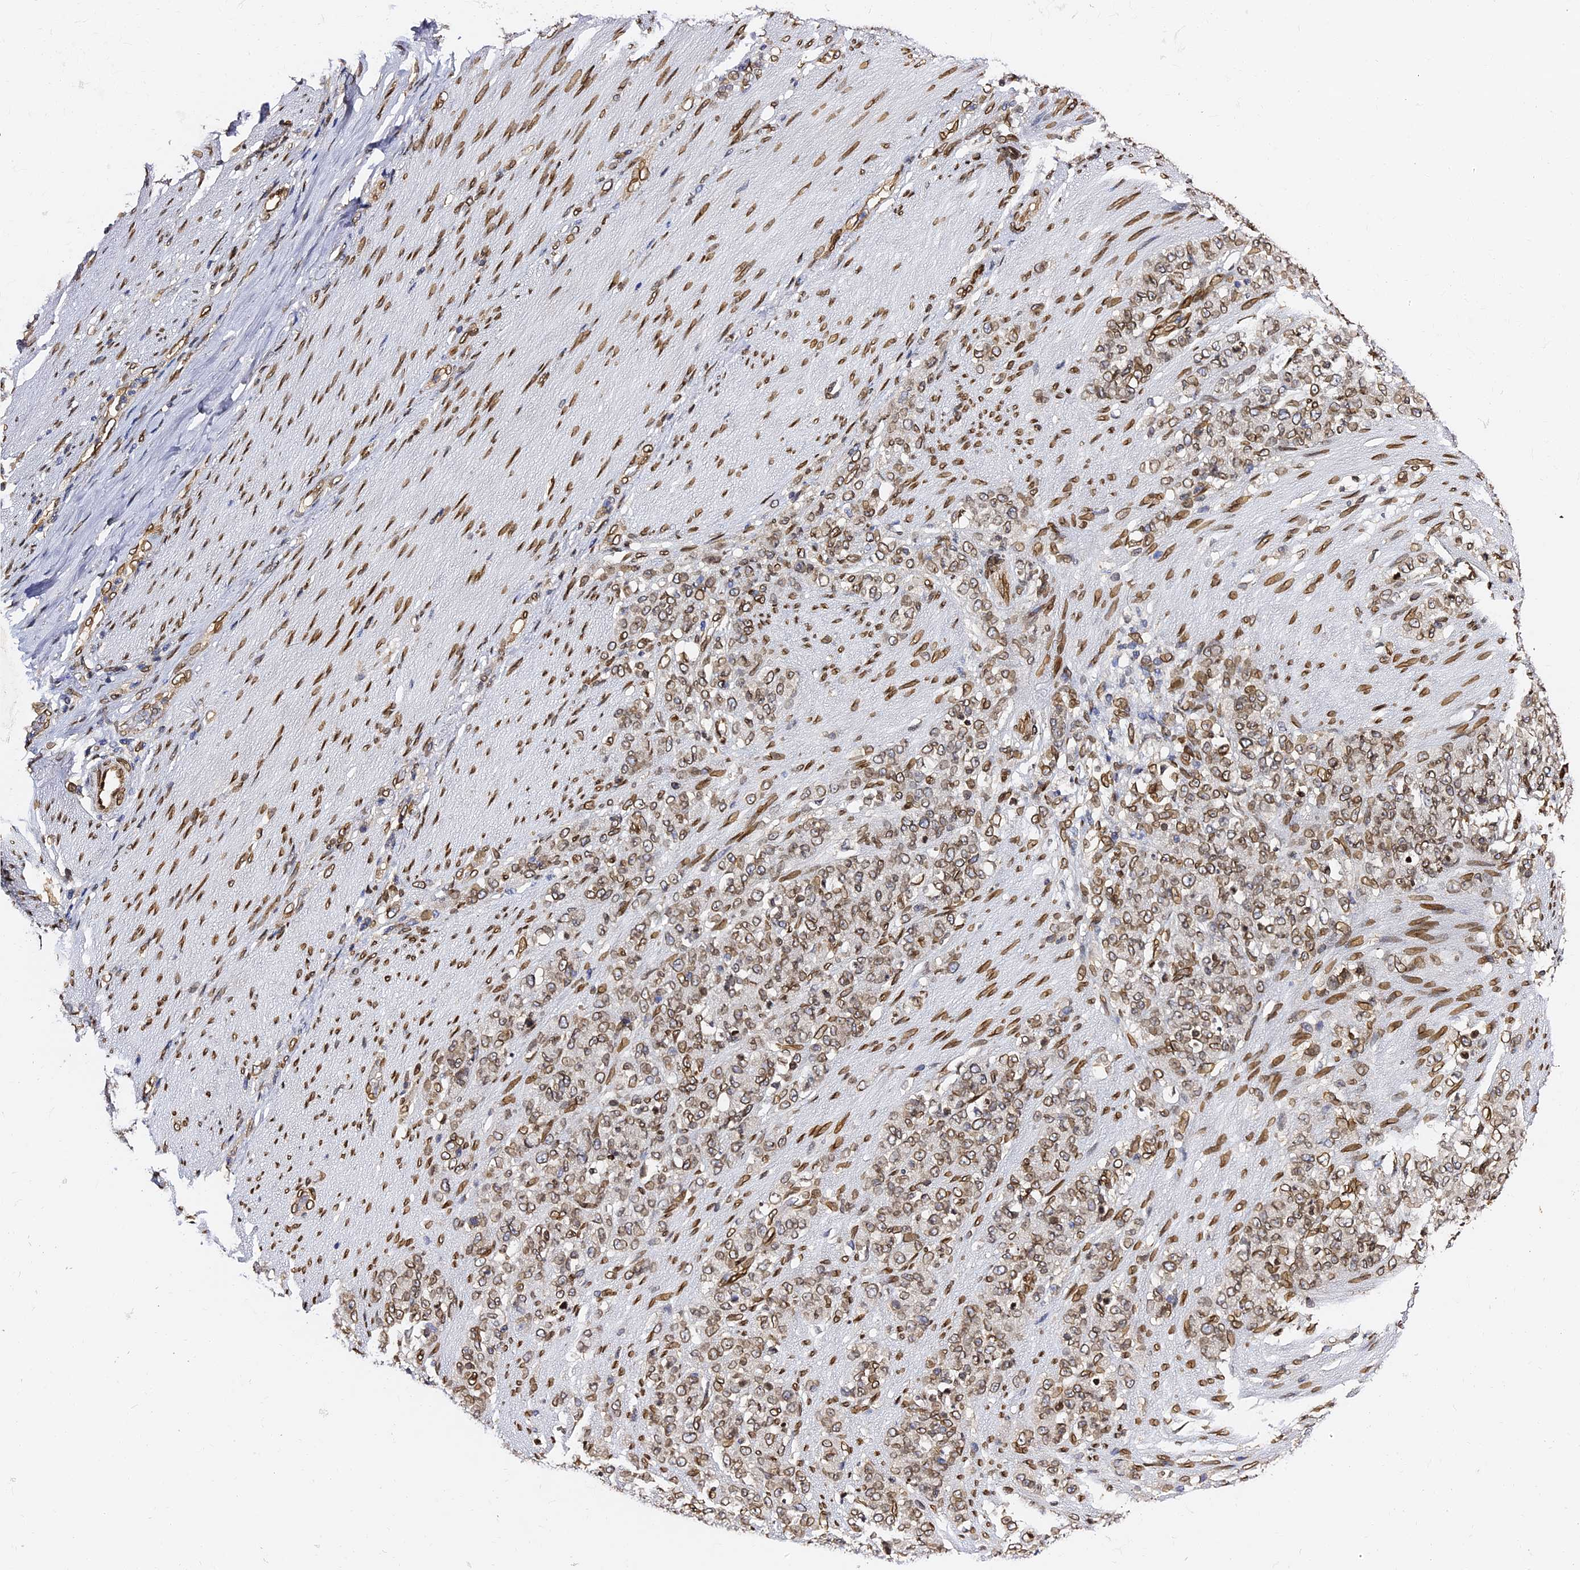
{"staining": {"intensity": "moderate", "quantity": ">75%", "location": "cytoplasmic/membranous,nuclear"}, "tissue": "stomach cancer", "cell_type": "Tumor cells", "image_type": "cancer", "snomed": [{"axis": "morphology", "description": "Adenocarcinoma, NOS"}, {"axis": "topography", "description": "Stomach"}], "caption": "IHC image of stomach cancer (adenocarcinoma) stained for a protein (brown), which exhibits medium levels of moderate cytoplasmic/membranous and nuclear positivity in approximately >75% of tumor cells.", "gene": "ANAPC5", "patient": {"sex": "female", "age": 79}}